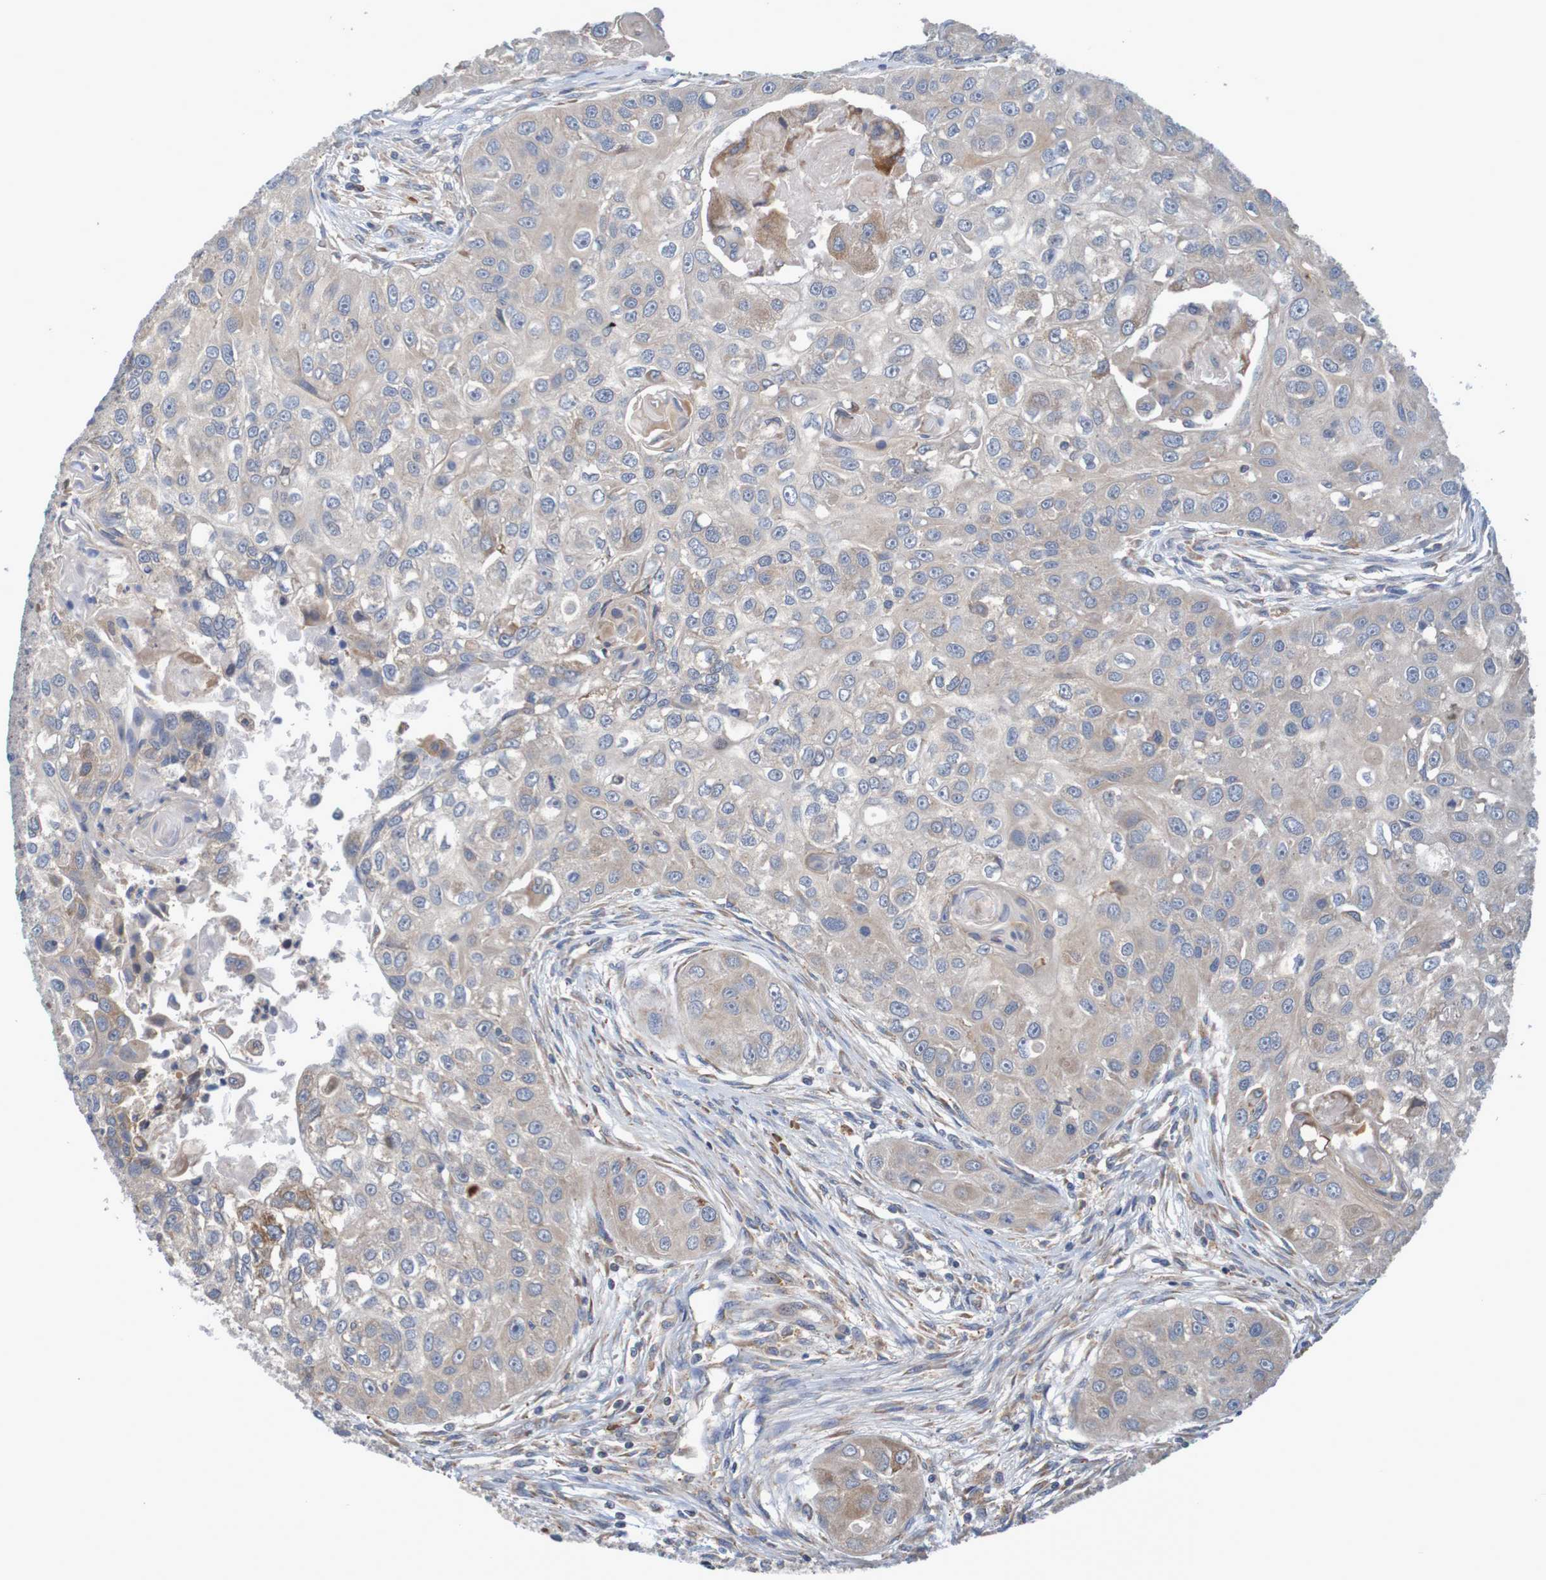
{"staining": {"intensity": "weak", "quantity": ">75%", "location": "cytoplasmic/membranous"}, "tissue": "head and neck cancer", "cell_type": "Tumor cells", "image_type": "cancer", "snomed": [{"axis": "morphology", "description": "Normal tissue, NOS"}, {"axis": "morphology", "description": "Squamous cell carcinoma, NOS"}, {"axis": "topography", "description": "Skeletal muscle"}, {"axis": "topography", "description": "Head-Neck"}], "caption": "Immunohistochemical staining of human head and neck cancer (squamous cell carcinoma) reveals weak cytoplasmic/membranous protein expression in approximately >75% of tumor cells.", "gene": "CLDN18", "patient": {"sex": "male", "age": 51}}